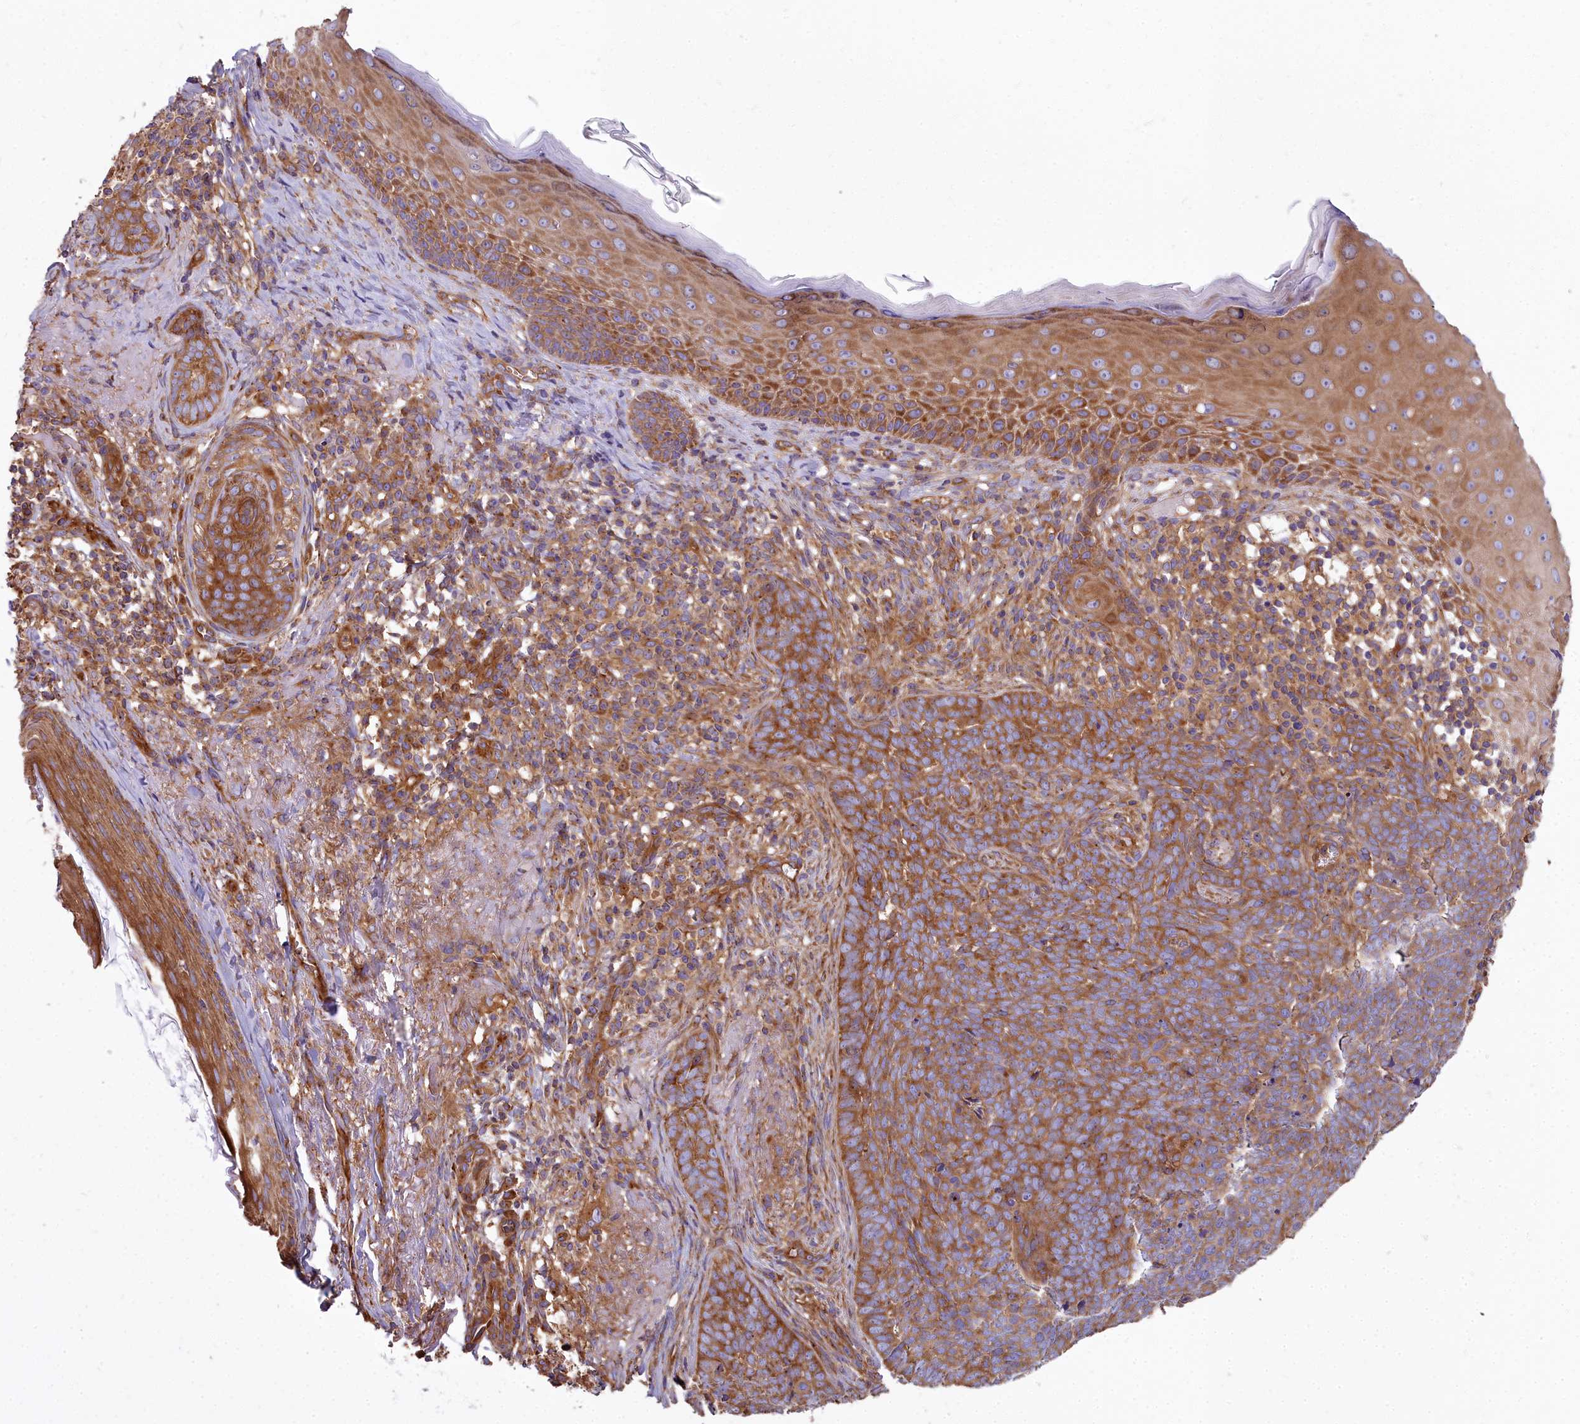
{"staining": {"intensity": "moderate", "quantity": ">75%", "location": "cytoplasmic/membranous"}, "tissue": "skin cancer", "cell_type": "Tumor cells", "image_type": "cancer", "snomed": [{"axis": "morphology", "description": "Basal cell carcinoma"}, {"axis": "topography", "description": "Skin"}], "caption": "Immunohistochemistry (IHC) of skin cancer (basal cell carcinoma) exhibits medium levels of moderate cytoplasmic/membranous expression in approximately >75% of tumor cells.", "gene": "DCTN3", "patient": {"sex": "female", "age": 76}}